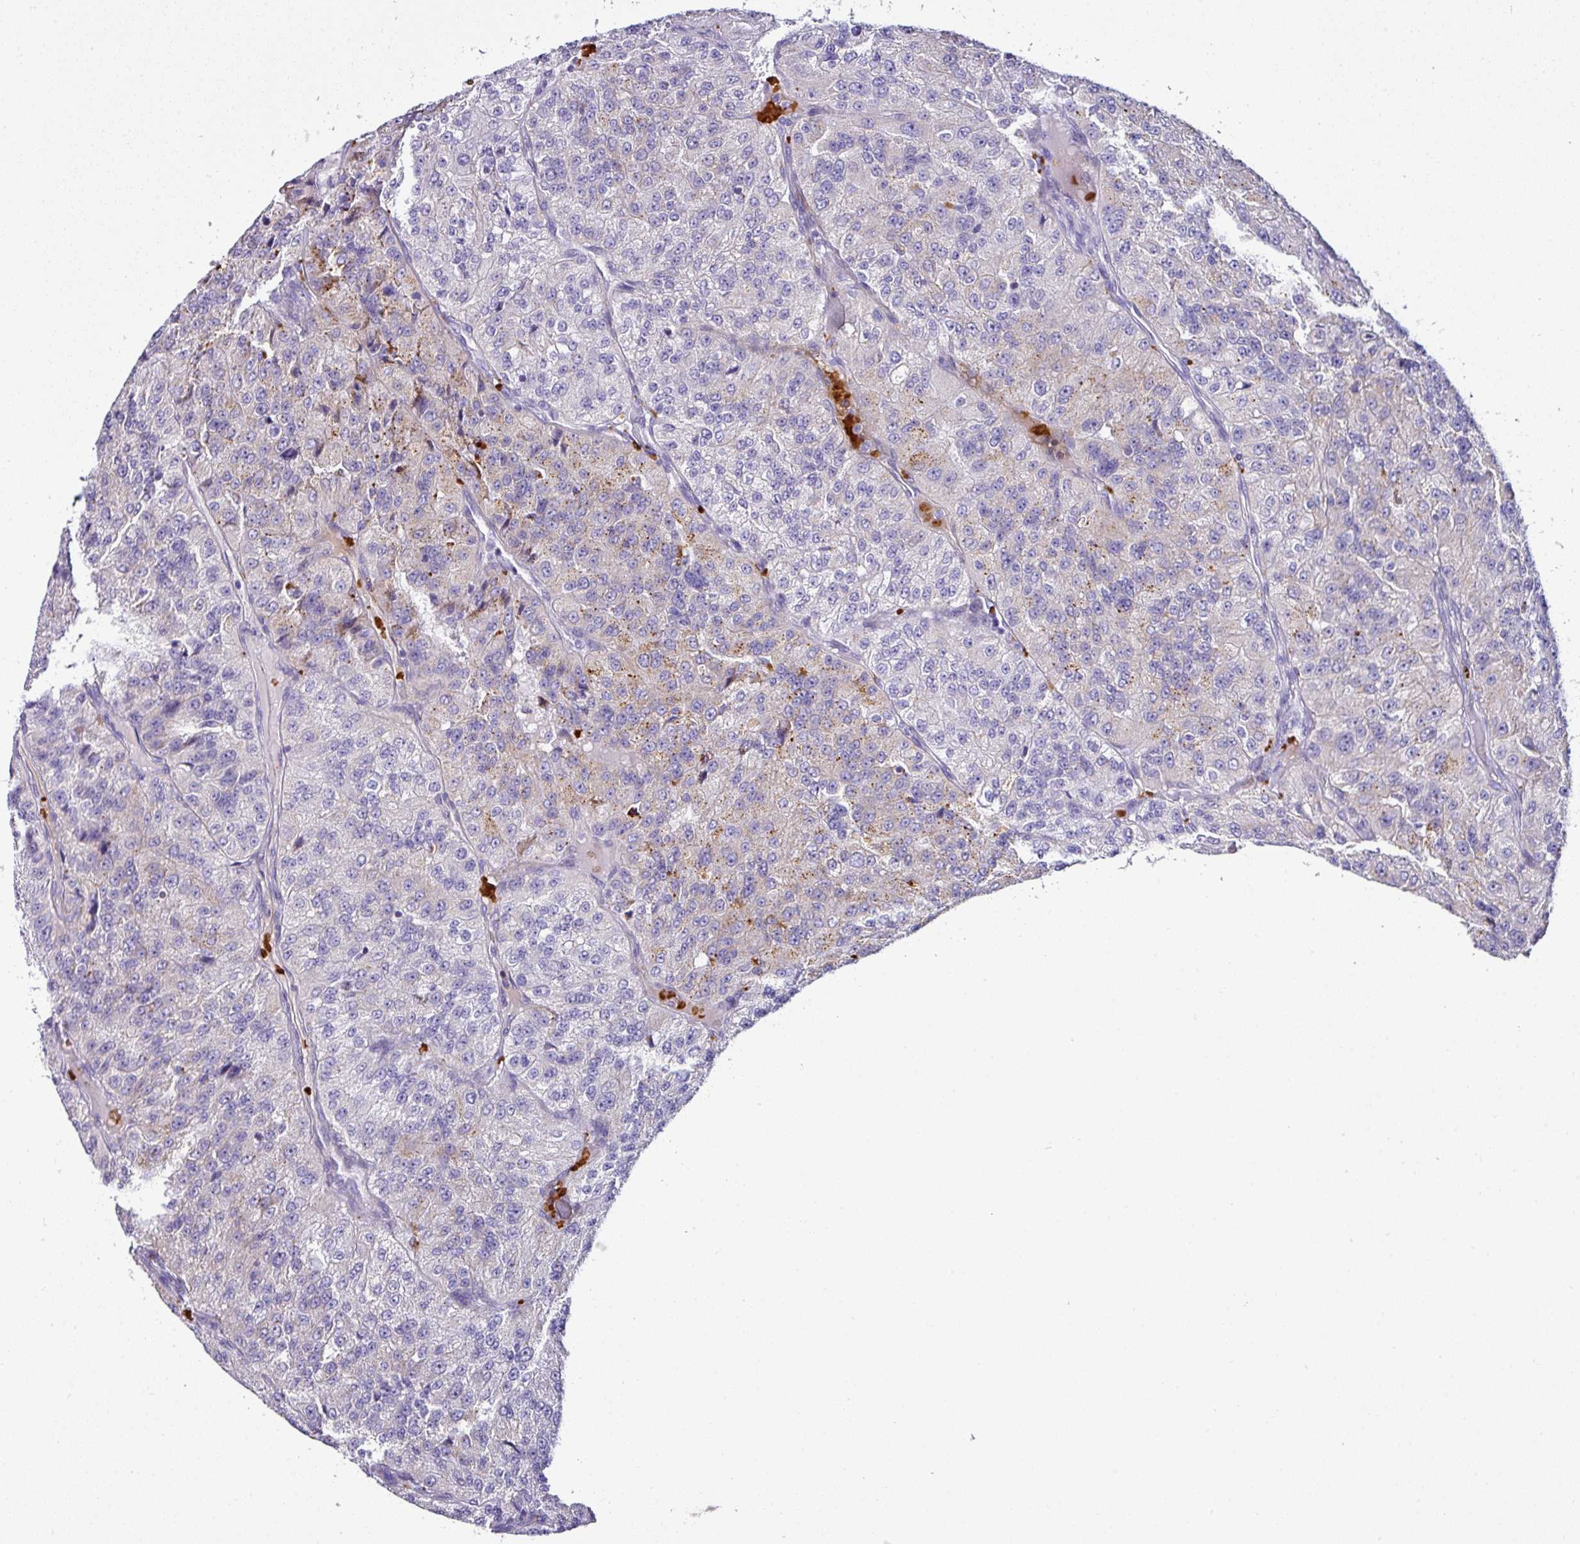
{"staining": {"intensity": "weak", "quantity": "<25%", "location": "cytoplasmic/membranous"}, "tissue": "renal cancer", "cell_type": "Tumor cells", "image_type": "cancer", "snomed": [{"axis": "morphology", "description": "Adenocarcinoma, NOS"}, {"axis": "topography", "description": "Kidney"}], "caption": "An image of renal cancer stained for a protein displays no brown staining in tumor cells.", "gene": "NAPSA", "patient": {"sex": "female", "age": 63}}